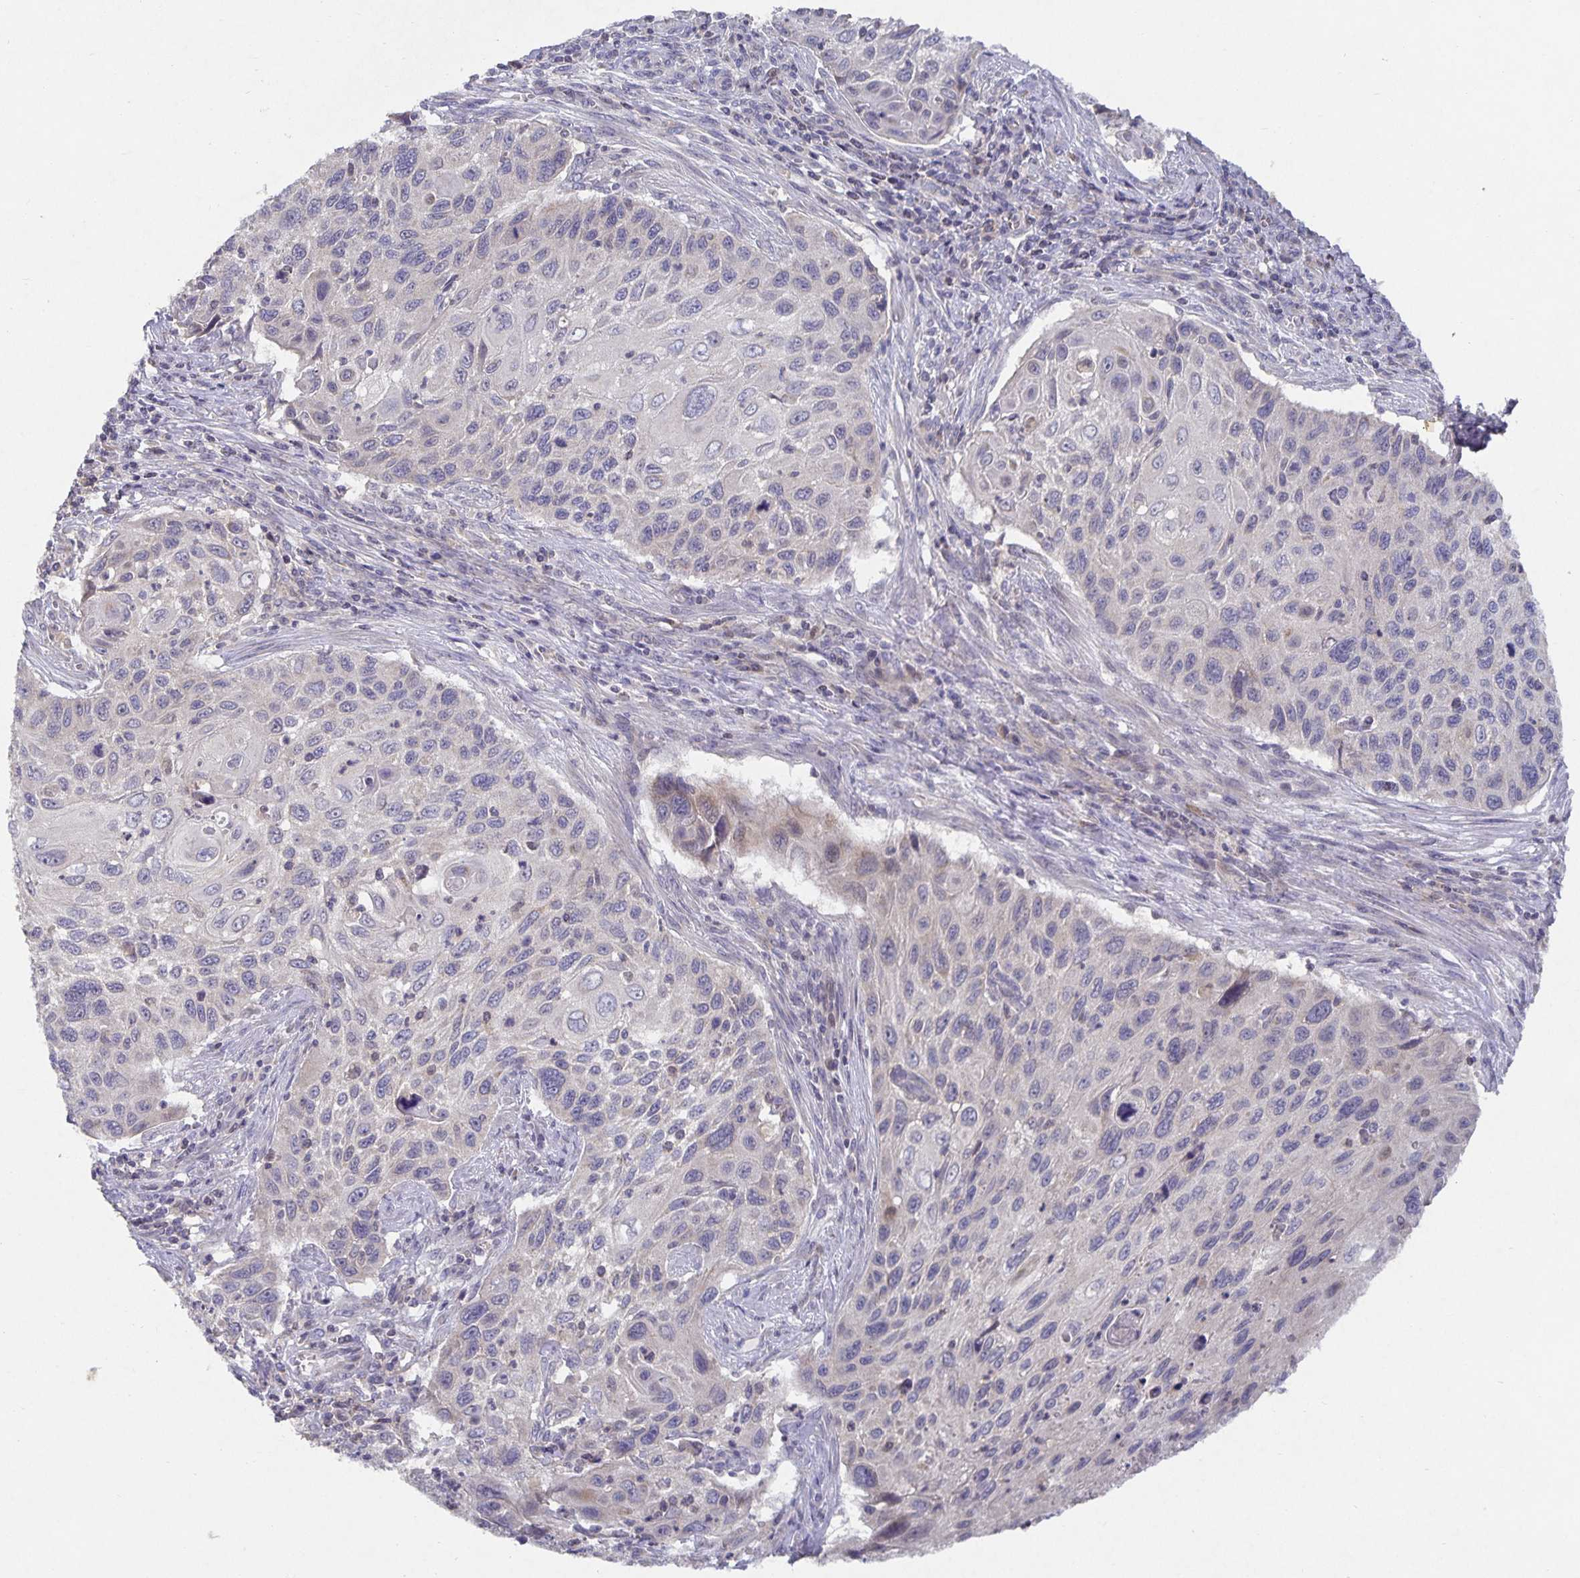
{"staining": {"intensity": "negative", "quantity": "none", "location": "none"}, "tissue": "cervical cancer", "cell_type": "Tumor cells", "image_type": "cancer", "snomed": [{"axis": "morphology", "description": "Squamous cell carcinoma, NOS"}, {"axis": "topography", "description": "Cervix"}], "caption": "High power microscopy micrograph of an immunohistochemistry histopathology image of cervical cancer, revealing no significant positivity in tumor cells.", "gene": "HEPN1", "patient": {"sex": "female", "age": 70}}